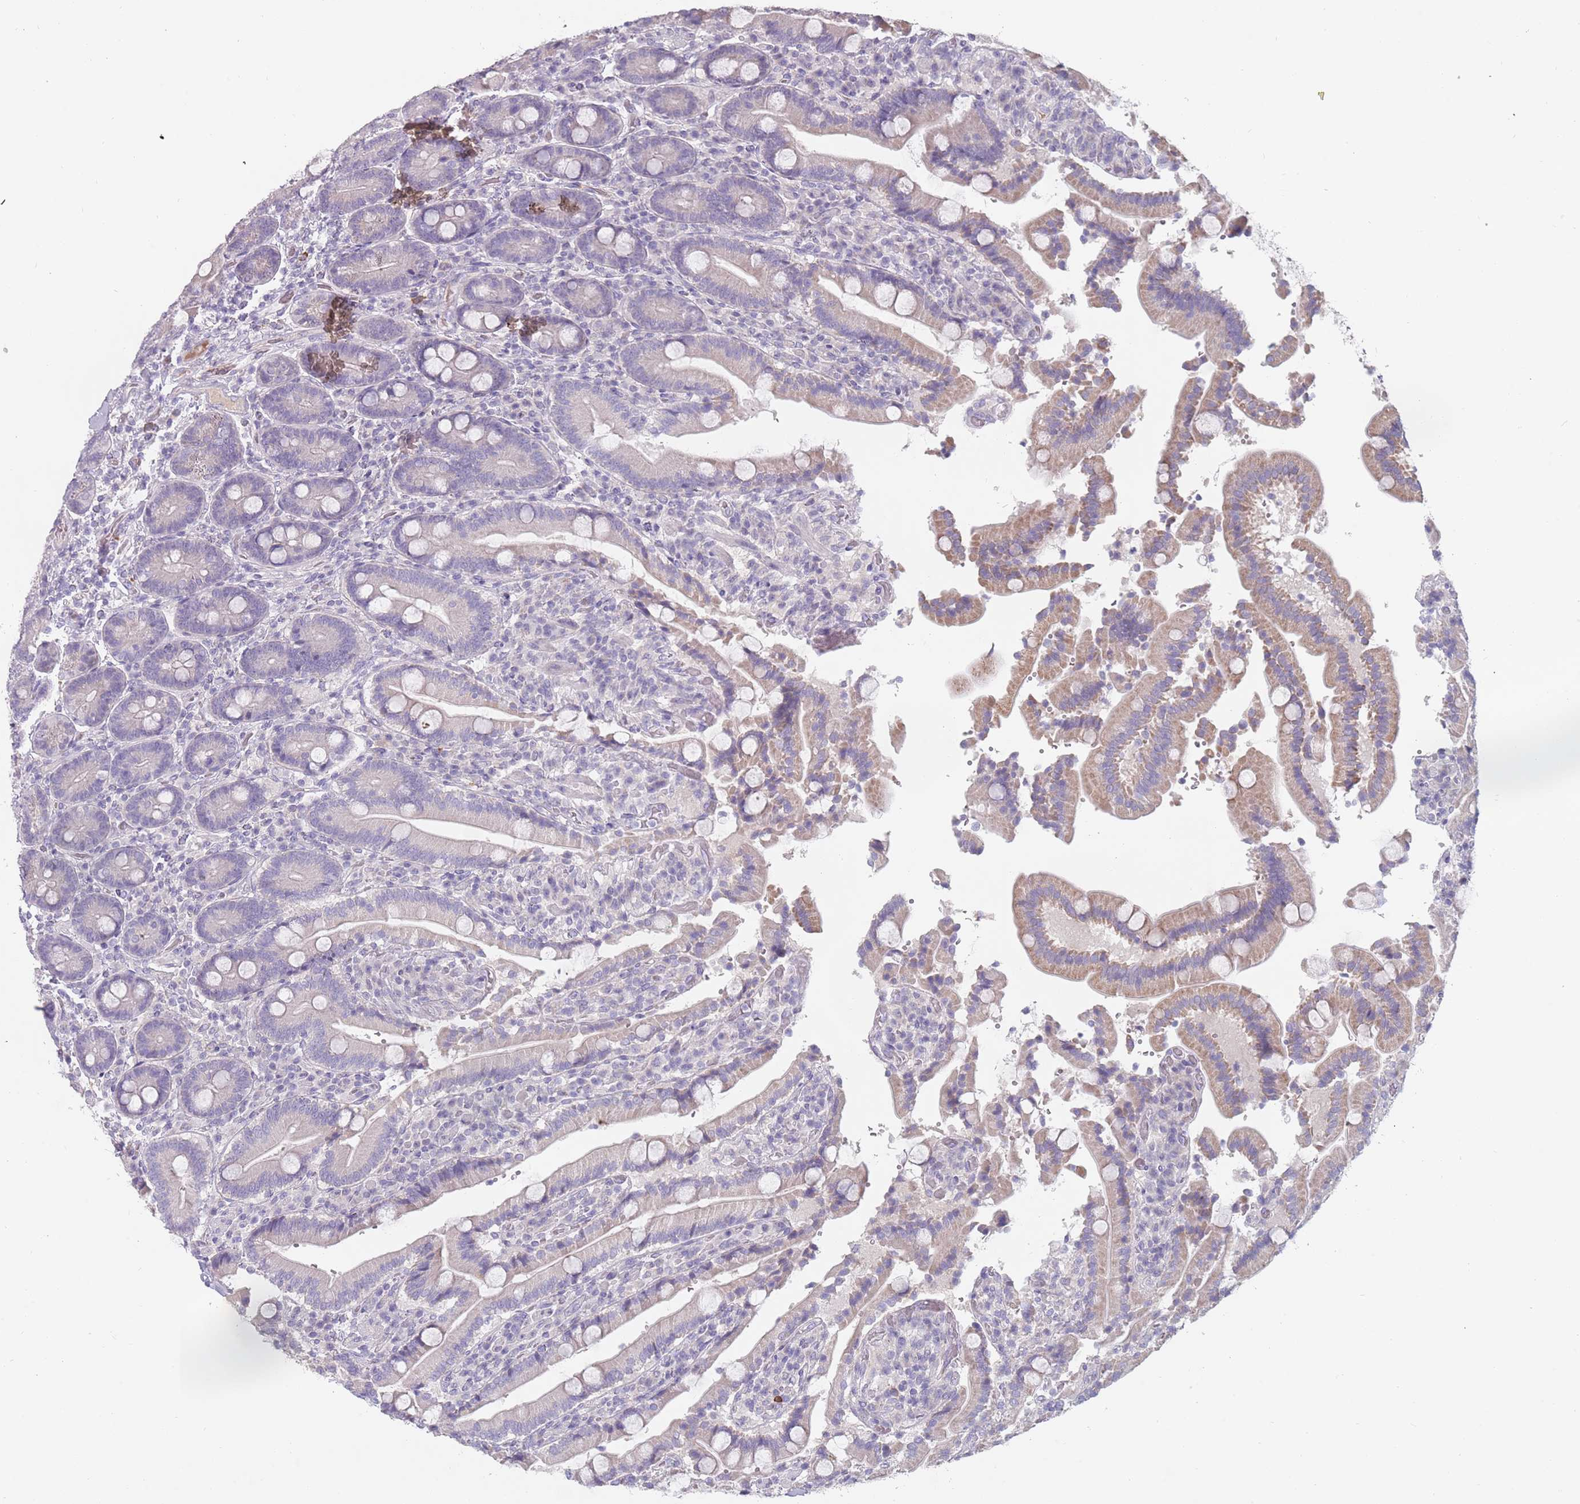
{"staining": {"intensity": "weak", "quantity": "25%-75%", "location": "cytoplasmic/membranous"}, "tissue": "duodenum", "cell_type": "Glandular cells", "image_type": "normal", "snomed": [{"axis": "morphology", "description": "Normal tissue, NOS"}, {"axis": "topography", "description": "Duodenum"}], "caption": "IHC micrograph of normal human duodenum stained for a protein (brown), which reveals low levels of weak cytoplasmic/membranous staining in about 25%-75% of glandular cells.", "gene": "DDX4", "patient": {"sex": "female", "age": 62}}